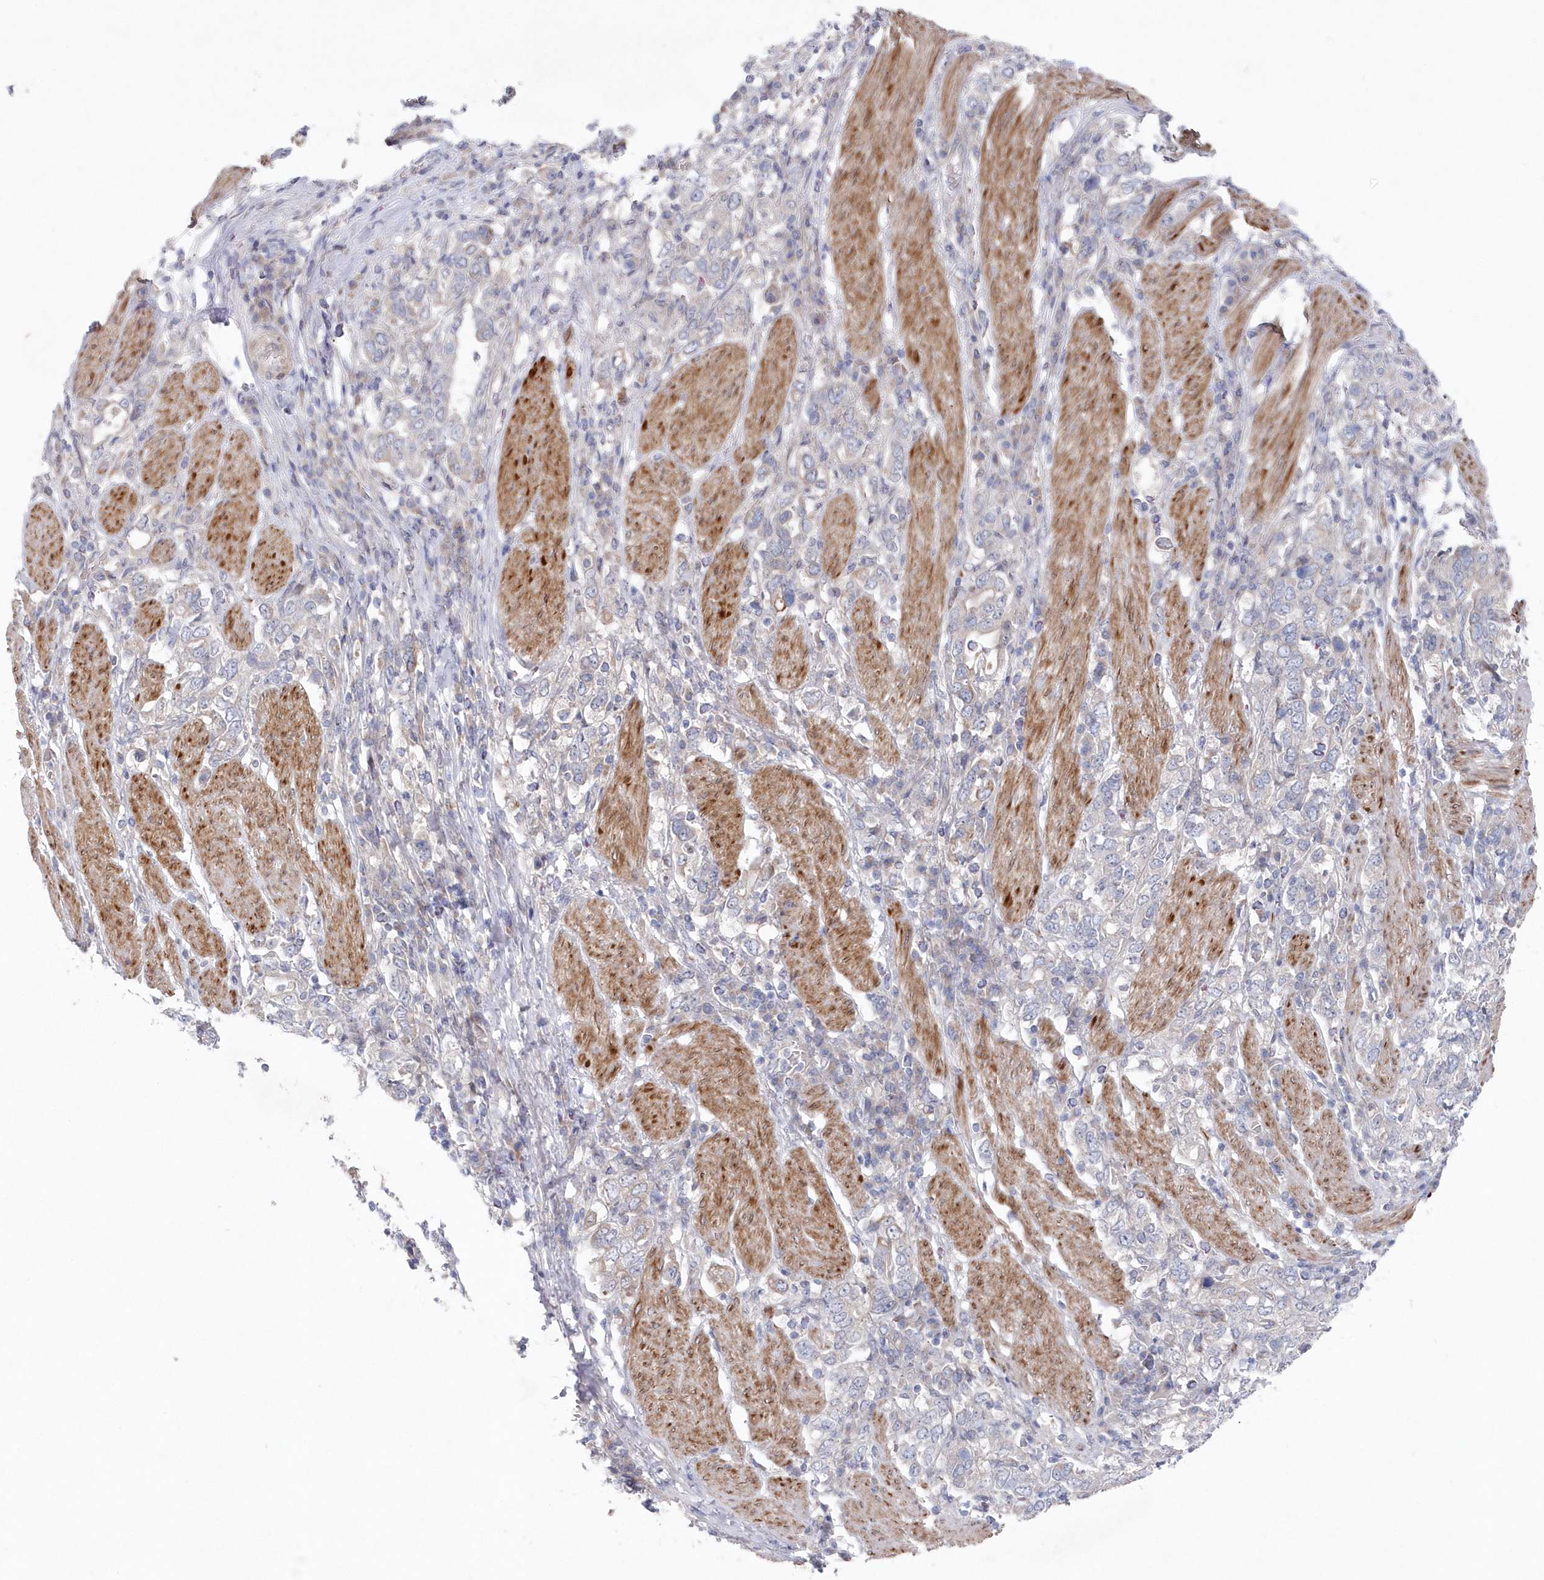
{"staining": {"intensity": "negative", "quantity": "none", "location": "none"}, "tissue": "stomach cancer", "cell_type": "Tumor cells", "image_type": "cancer", "snomed": [{"axis": "morphology", "description": "Adenocarcinoma, NOS"}, {"axis": "topography", "description": "Stomach, upper"}], "caption": "Tumor cells show no significant positivity in stomach cancer.", "gene": "KIAA1586", "patient": {"sex": "male", "age": 62}}